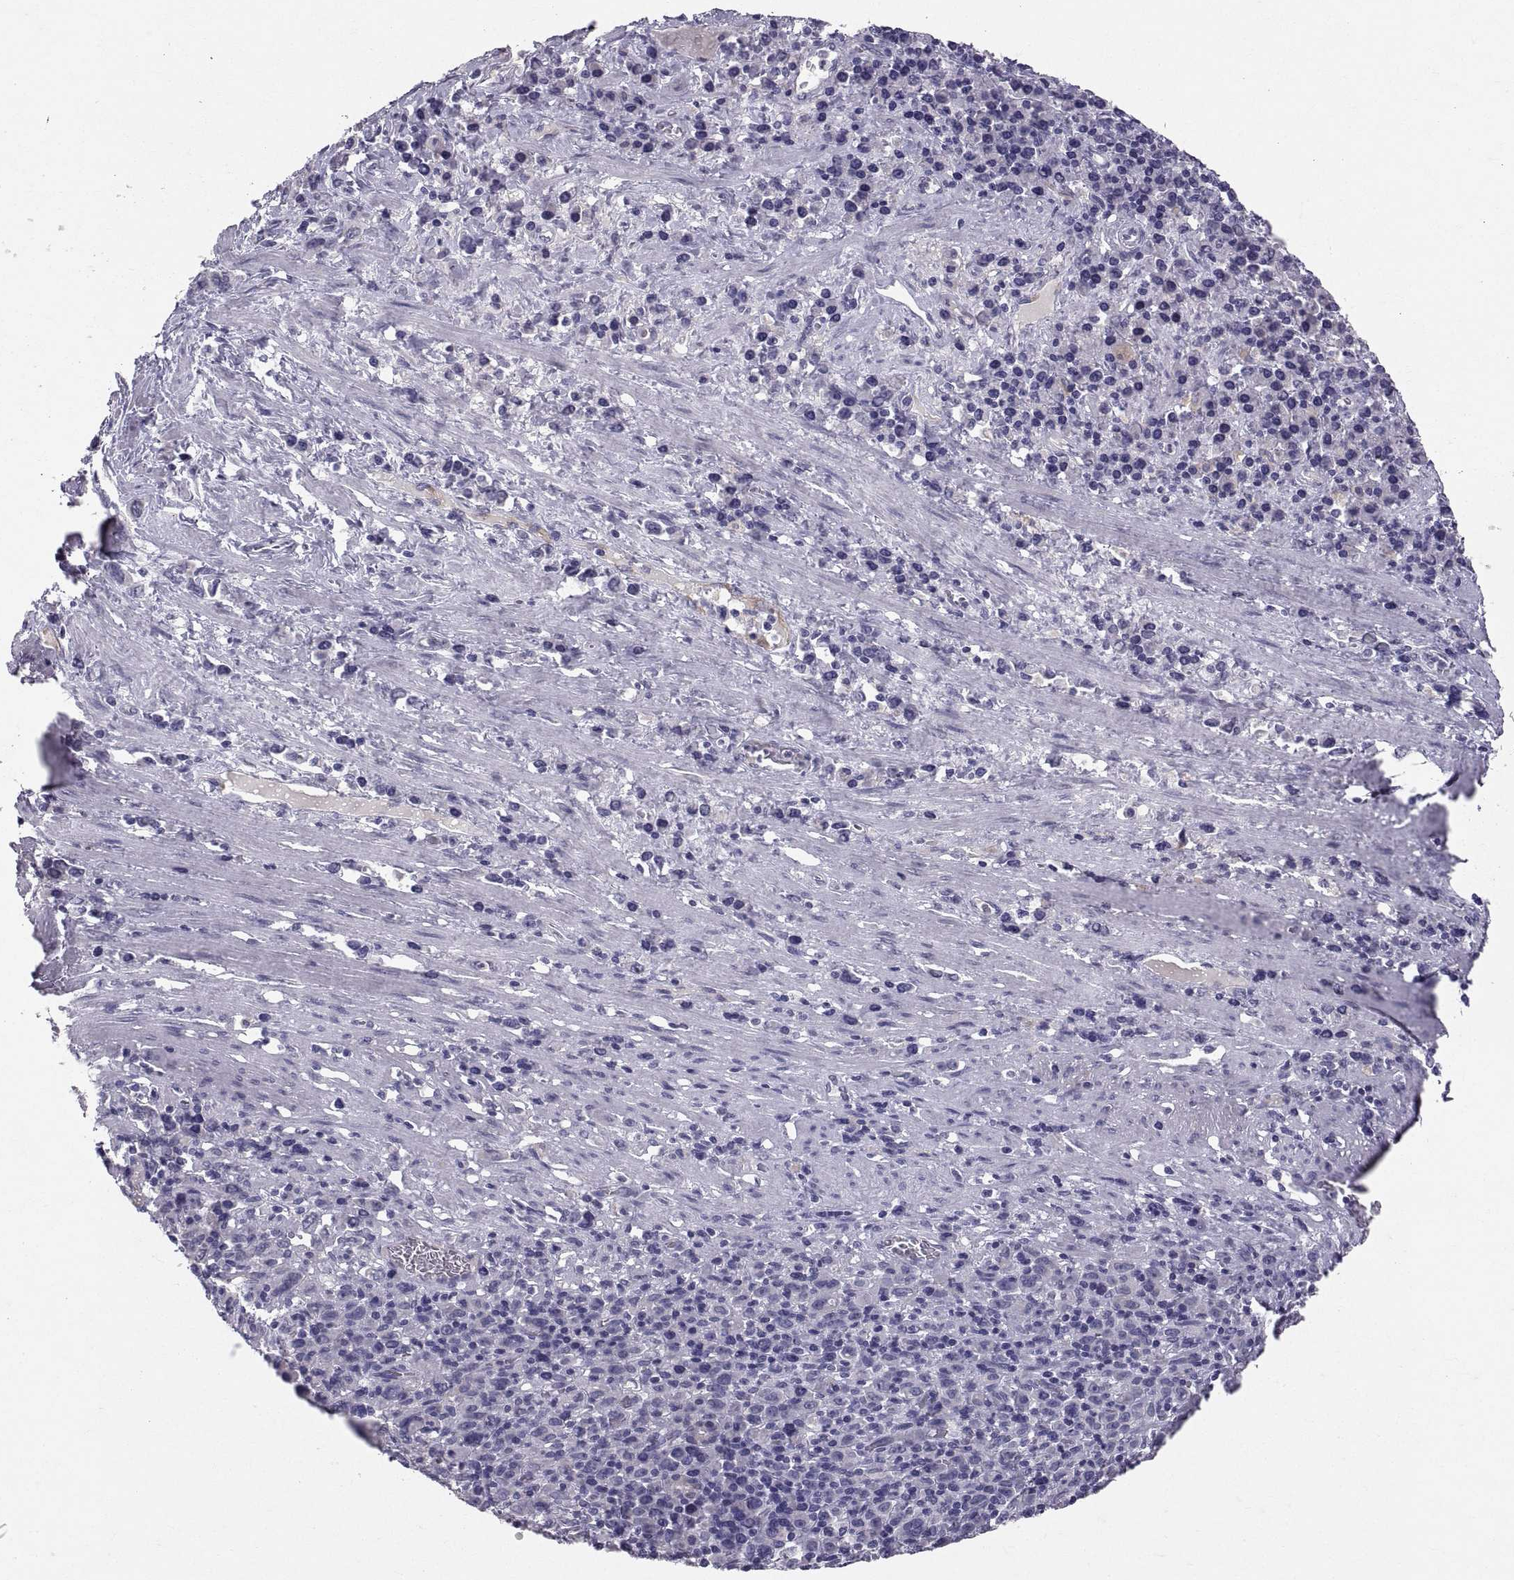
{"staining": {"intensity": "negative", "quantity": "none", "location": "none"}, "tissue": "stomach cancer", "cell_type": "Tumor cells", "image_type": "cancer", "snomed": [{"axis": "morphology", "description": "Adenocarcinoma, NOS"}, {"axis": "topography", "description": "Stomach, upper"}], "caption": "DAB immunohistochemical staining of adenocarcinoma (stomach) reveals no significant positivity in tumor cells.", "gene": "PTN", "patient": {"sex": "male", "age": 75}}